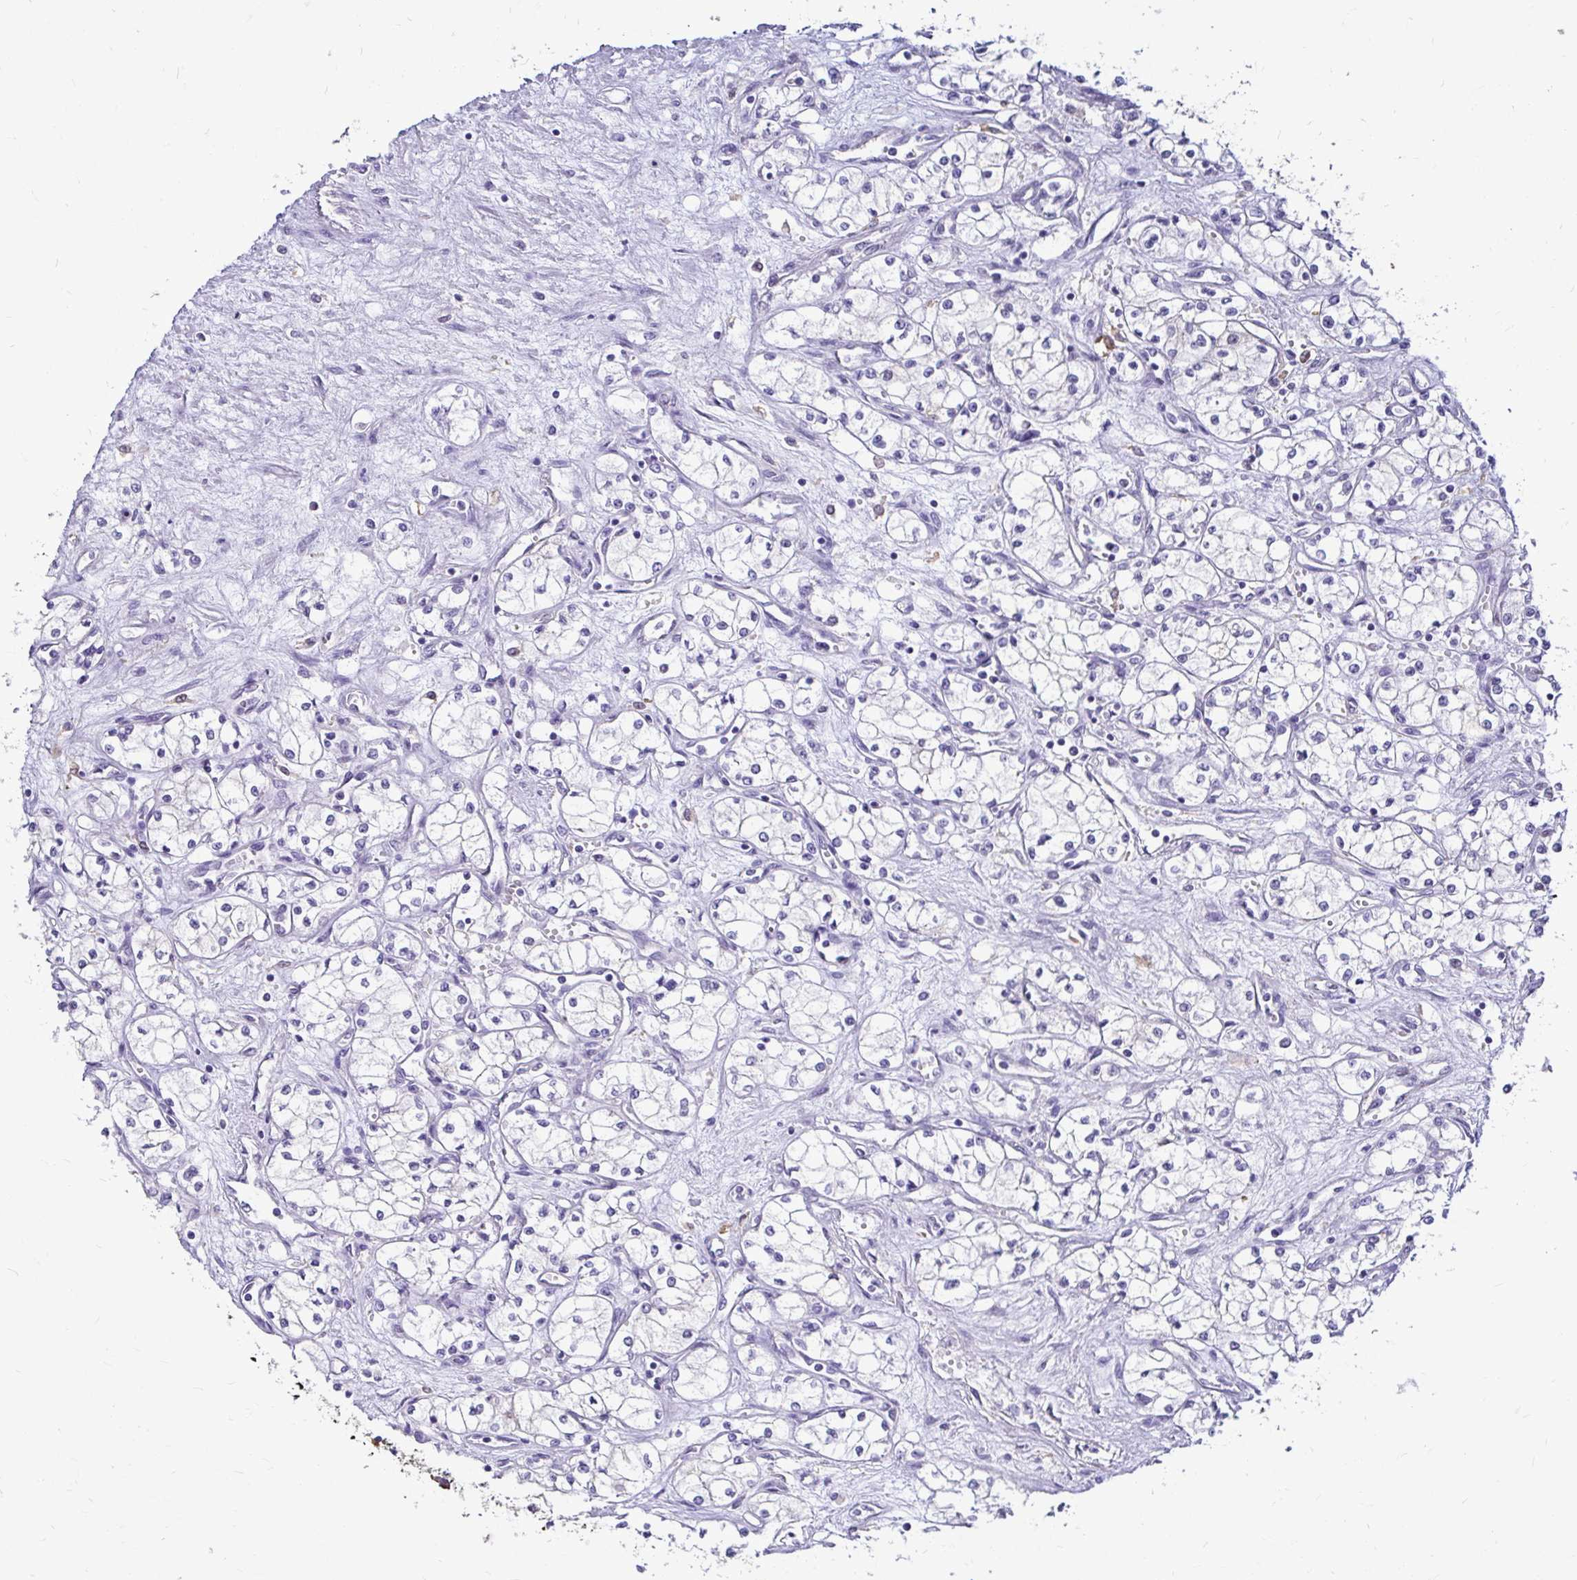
{"staining": {"intensity": "negative", "quantity": "none", "location": "none"}, "tissue": "renal cancer", "cell_type": "Tumor cells", "image_type": "cancer", "snomed": [{"axis": "morphology", "description": "Normal tissue, NOS"}, {"axis": "morphology", "description": "Adenocarcinoma, NOS"}, {"axis": "topography", "description": "Kidney"}], "caption": "Histopathology image shows no significant protein staining in tumor cells of adenocarcinoma (renal).", "gene": "IDH1", "patient": {"sex": "male", "age": 59}}